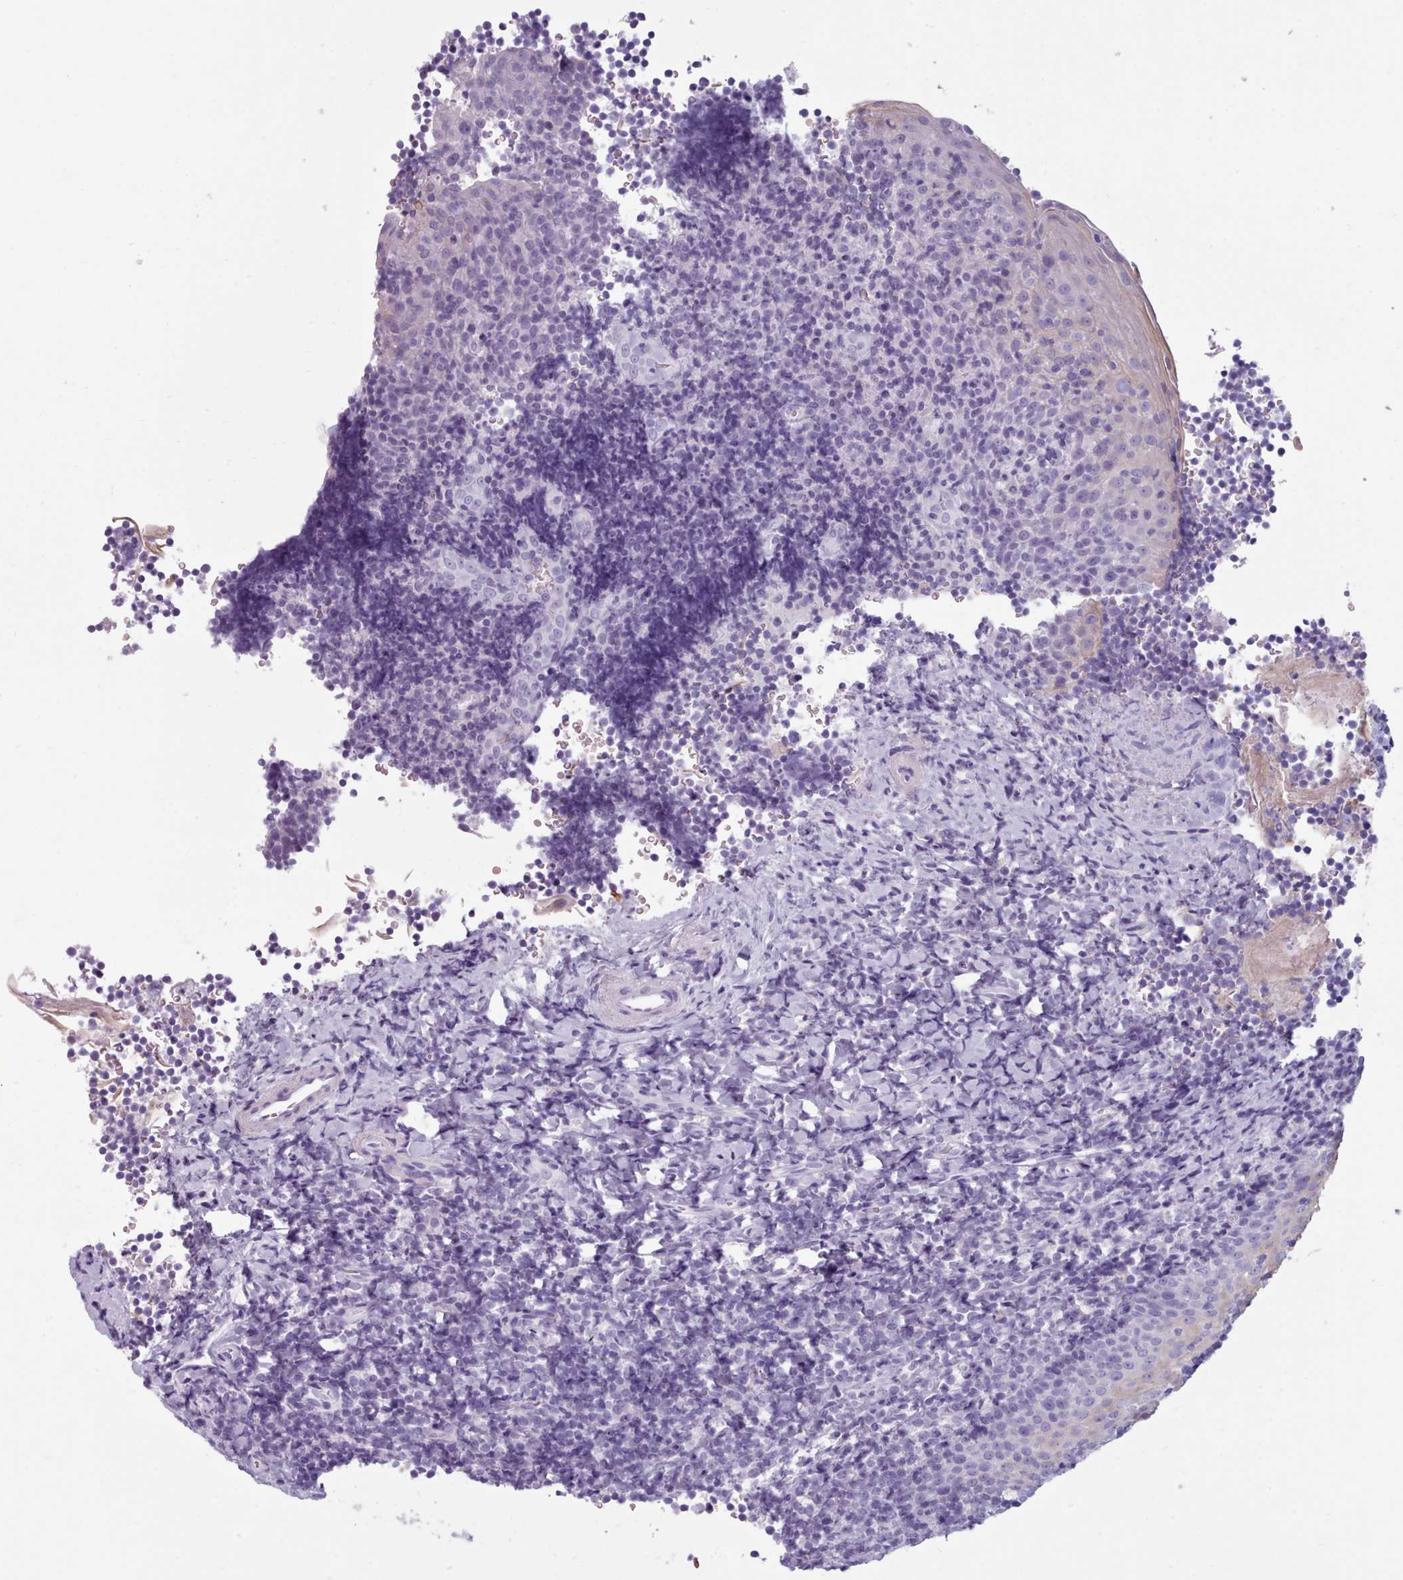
{"staining": {"intensity": "negative", "quantity": "none", "location": "none"}, "tissue": "tonsil", "cell_type": "Germinal center cells", "image_type": "normal", "snomed": [{"axis": "morphology", "description": "Normal tissue, NOS"}, {"axis": "topography", "description": "Tonsil"}], "caption": "Immunohistochemistry micrograph of benign tonsil stained for a protein (brown), which demonstrates no positivity in germinal center cells. (DAB (3,3'-diaminobenzidine) immunohistochemistry (IHC) with hematoxylin counter stain).", "gene": "ZNF43", "patient": {"sex": "male", "age": 27}}